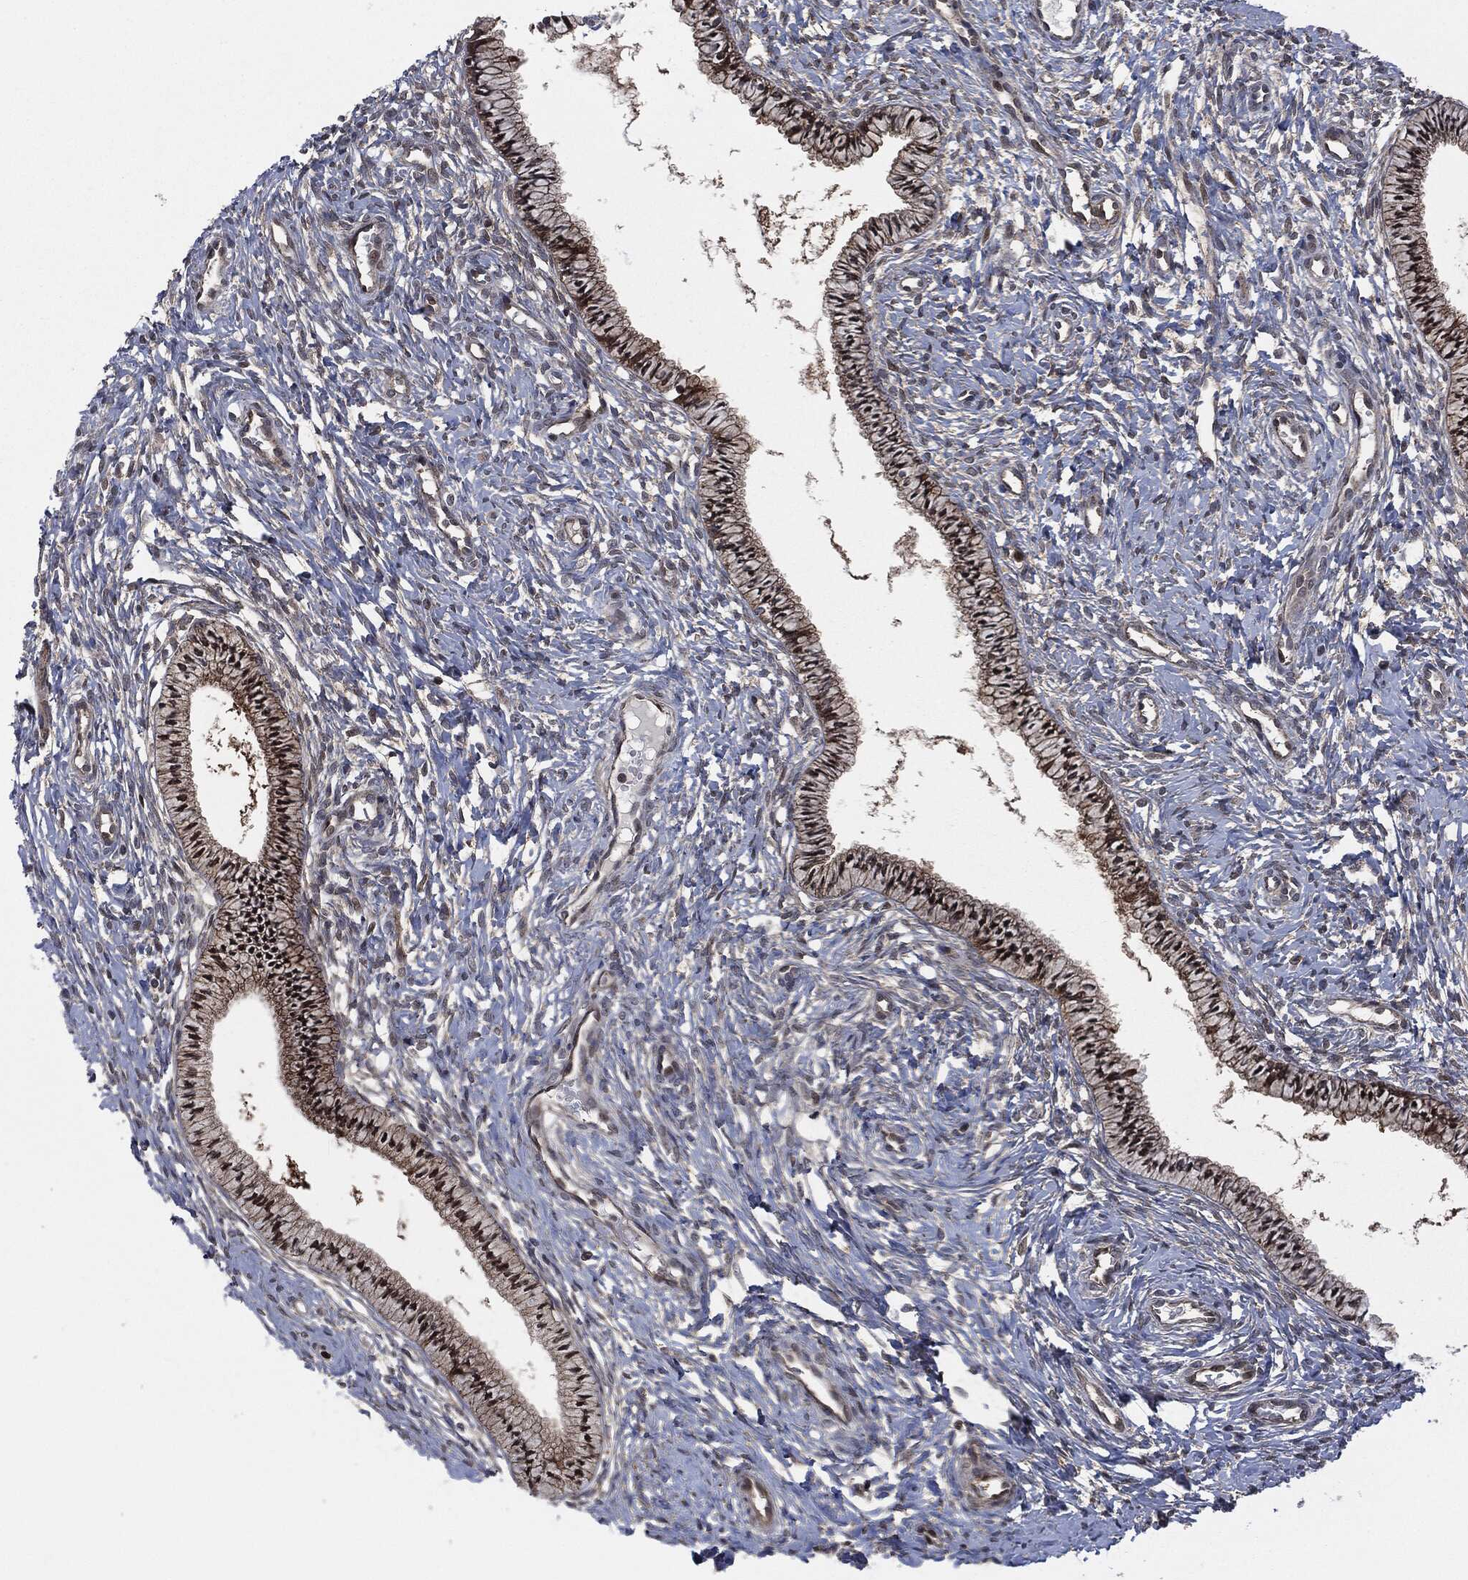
{"staining": {"intensity": "moderate", "quantity": "25%-75%", "location": "cytoplasmic/membranous"}, "tissue": "cervix", "cell_type": "Glandular cells", "image_type": "normal", "snomed": [{"axis": "morphology", "description": "Normal tissue, NOS"}, {"axis": "topography", "description": "Cervix"}], "caption": "The photomicrograph shows a brown stain indicating the presence of a protein in the cytoplasmic/membranous of glandular cells in cervix.", "gene": "HRAS", "patient": {"sex": "female", "age": 39}}